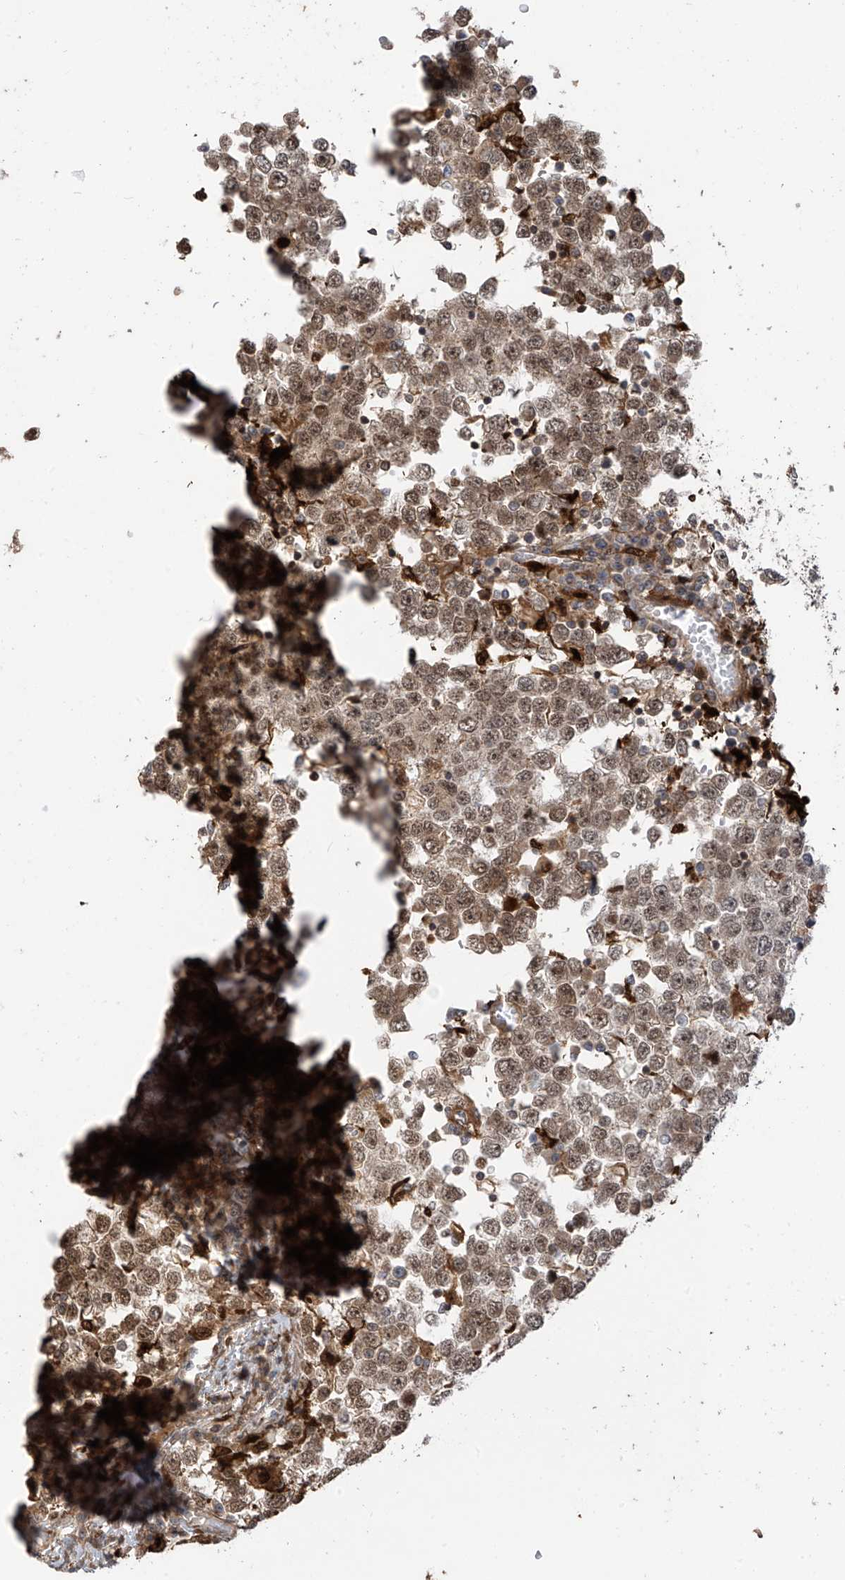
{"staining": {"intensity": "moderate", "quantity": ">75%", "location": "nuclear"}, "tissue": "testis cancer", "cell_type": "Tumor cells", "image_type": "cancer", "snomed": [{"axis": "morphology", "description": "Seminoma, NOS"}, {"axis": "topography", "description": "Testis"}], "caption": "A brown stain highlights moderate nuclear staining of a protein in human testis cancer tumor cells. The staining was performed using DAB (3,3'-diaminobenzidine), with brown indicating positive protein expression. Nuclei are stained blue with hematoxylin.", "gene": "ATAD2B", "patient": {"sex": "male", "age": 65}}